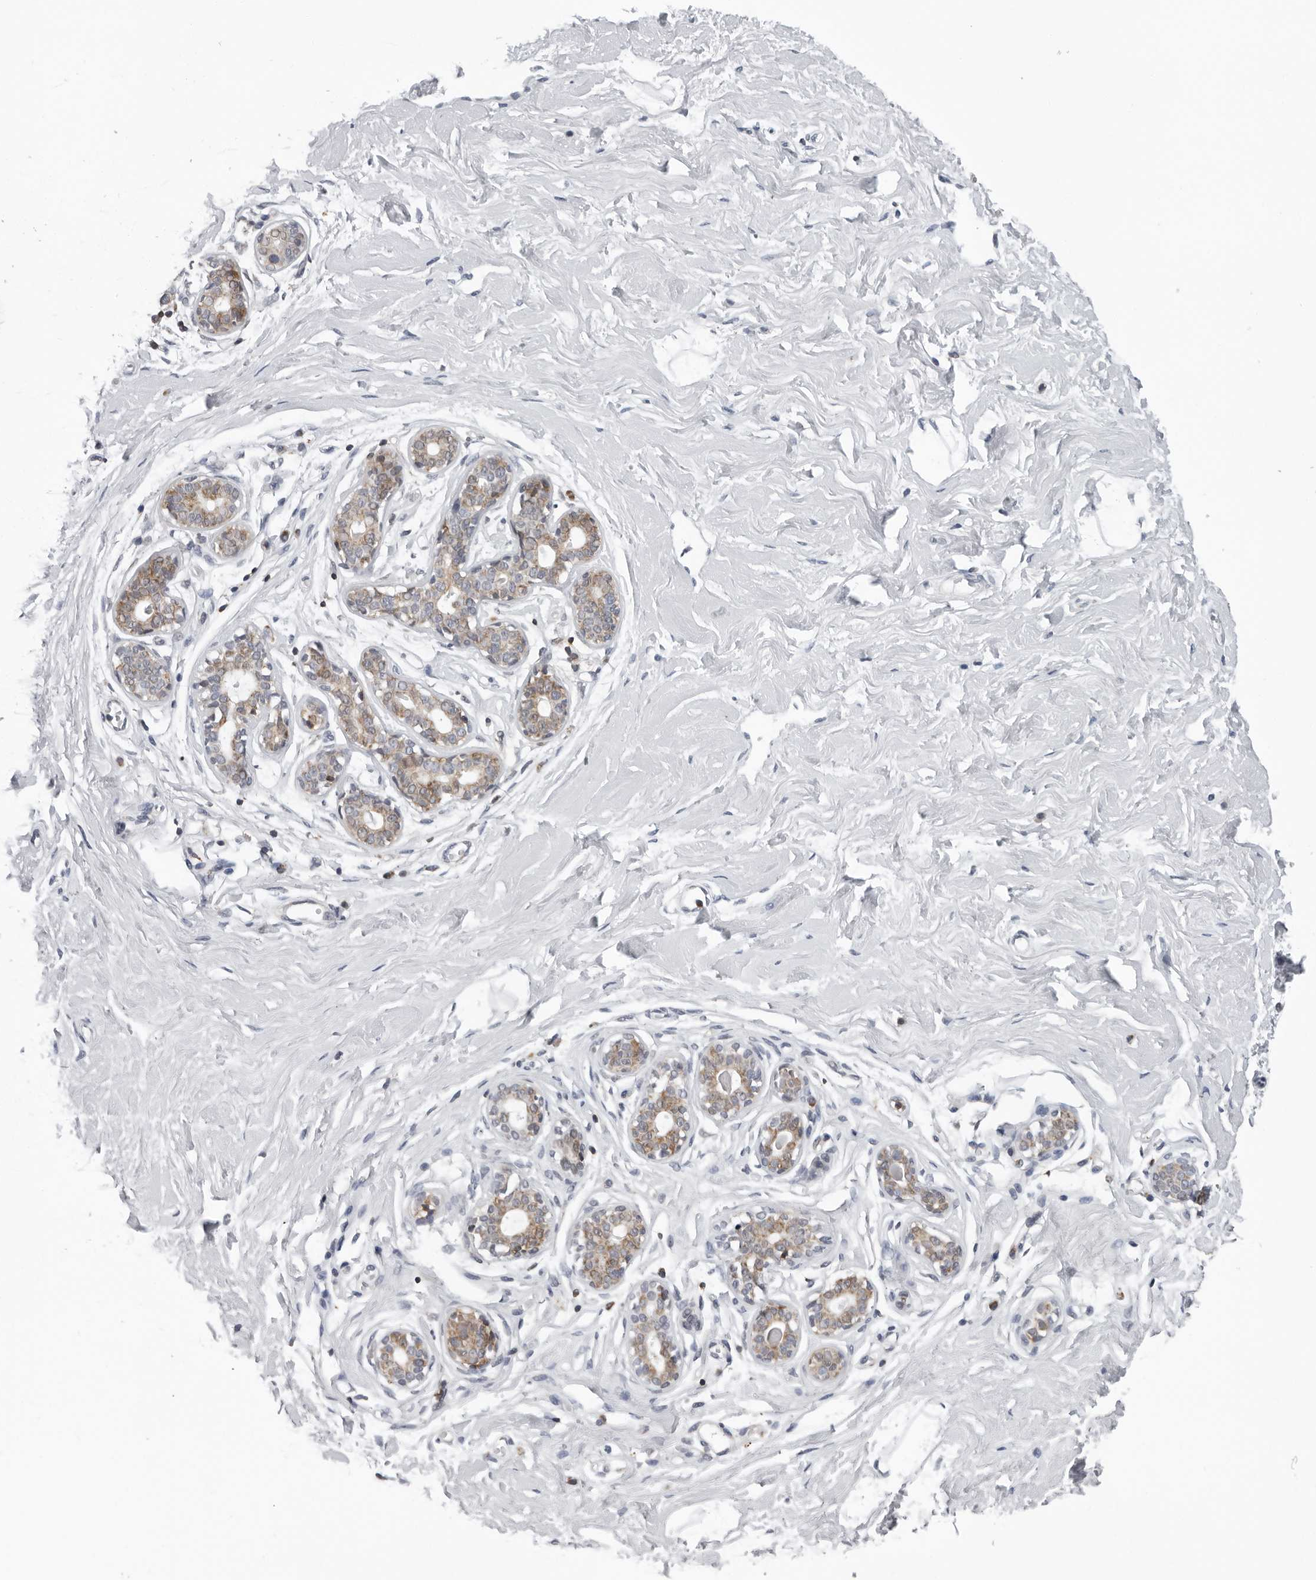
{"staining": {"intensity": "negative", "quantity": "none", "location": "none"}, "tissue": "breast", "cell_type": "Adipocytes", "image_type": "normal", "snomed": [{"axis": "morphology", "description": "Normal tissue, NOS"}, {"axis": "morphology", "description": "Adenoma, NOS"}, {"axis": "topography", "description": "Breast"}], "caption": "Immunohistochemistry micrograph of normal breast stained for a protein (brown), which demonstrates no expression in adipocytes. The staining is performed using DAB brown chromogen with nuclei counter-stained in using hematoxylin.", "gene": "CPT2", "patient": {"sex": "female", "age": 23}}